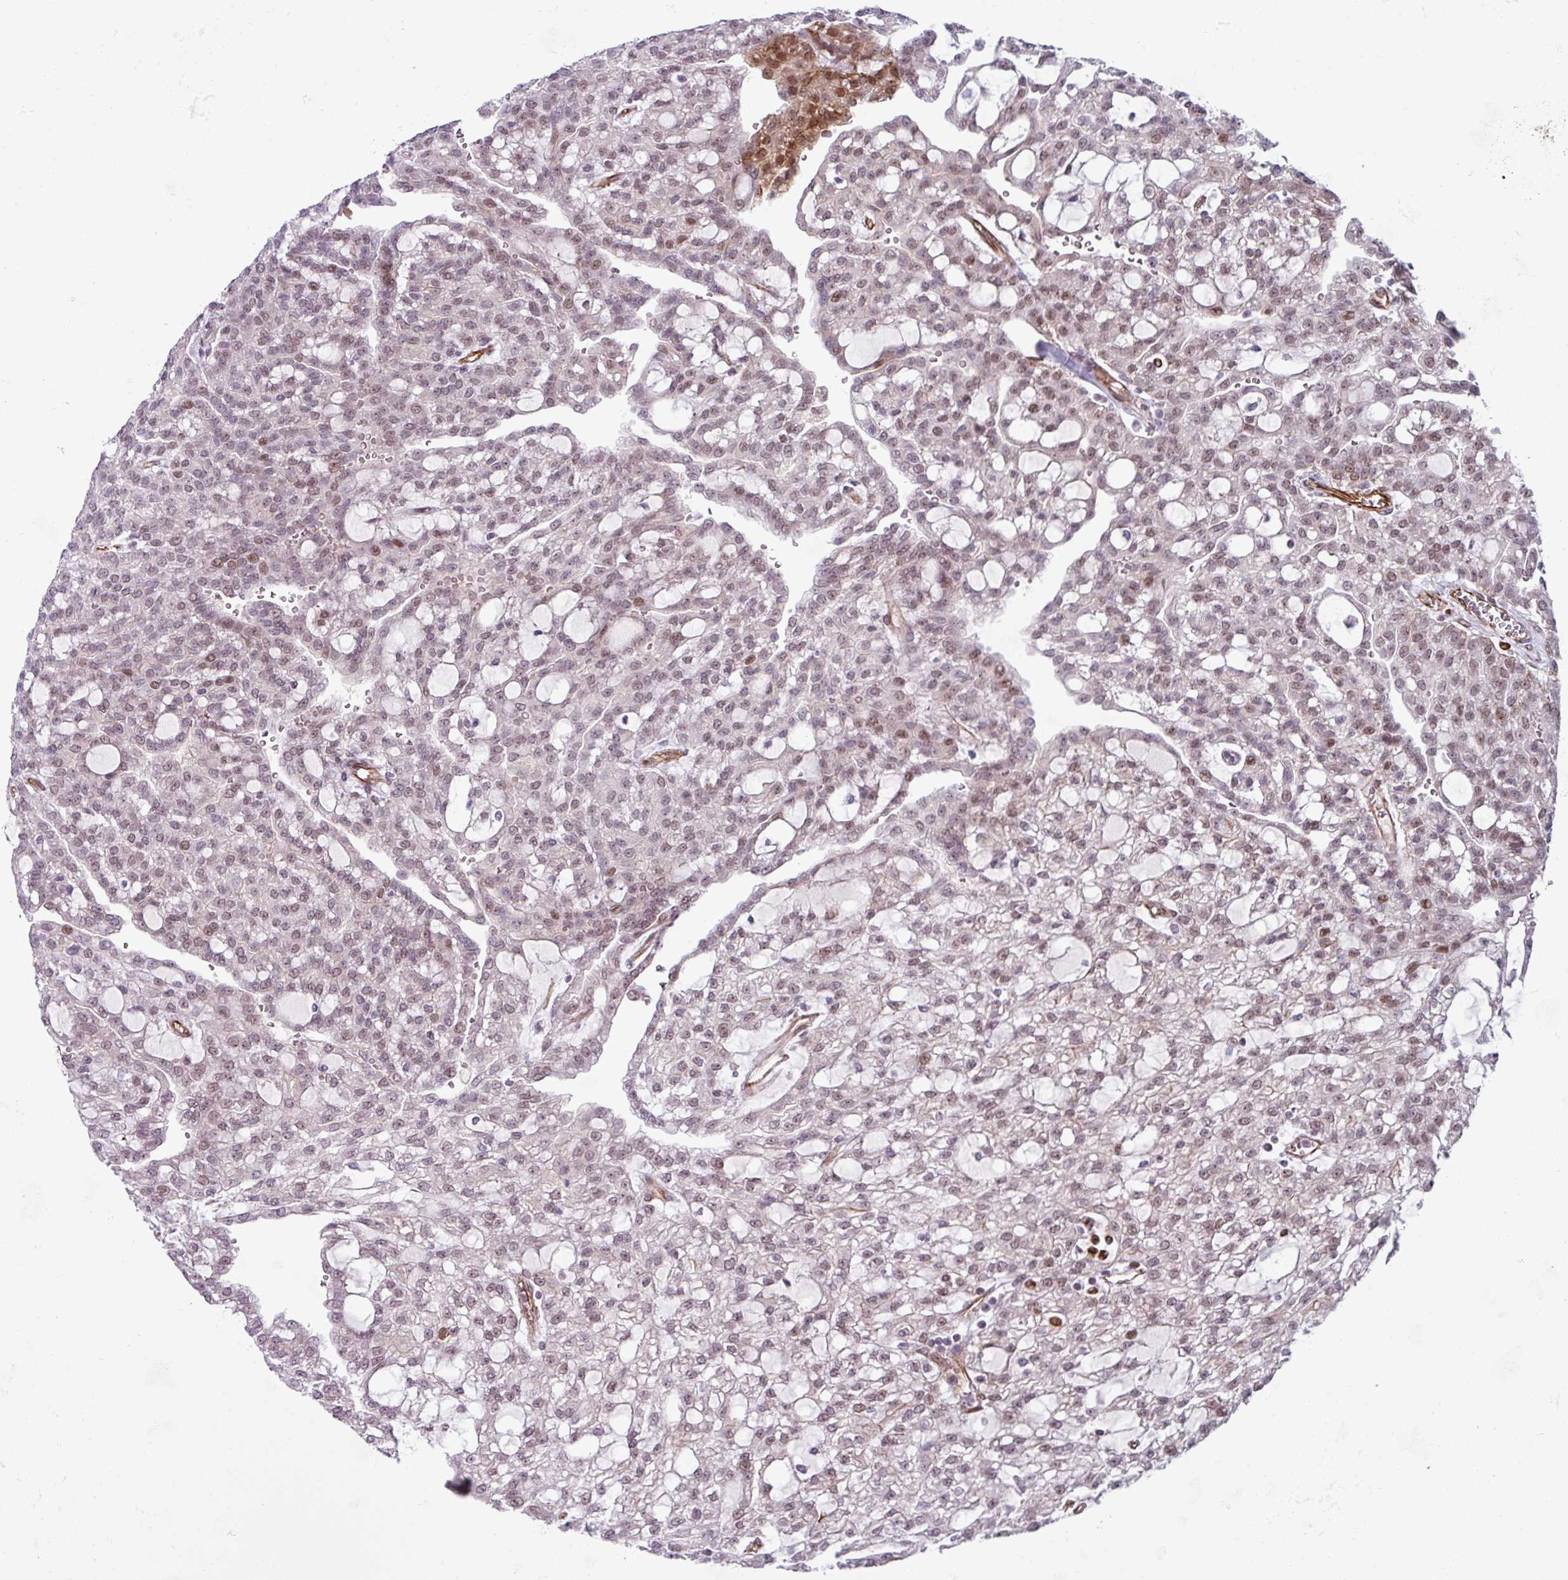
{"staining": {"intensity": "moderate", "quantity": "25%-75%", "location": "nuclear"}, "tissue": "renal cancer", "cell_type": "Tumor cells", "image_type": "cancer", "snomed": [{"axis": "morphology", "description": "Adenocarcinoma, NOS"}, {"axis": "topography", "description": "Kidney"}], "caption": "Renal cancer (adenocarcinoma) stained for a protein (brown) displays moderate nuclear positive positivity in approximately 25%-75% of tumor cells.", "gene": "CHD3", "patient": {"sex": "male", "age": 63}}